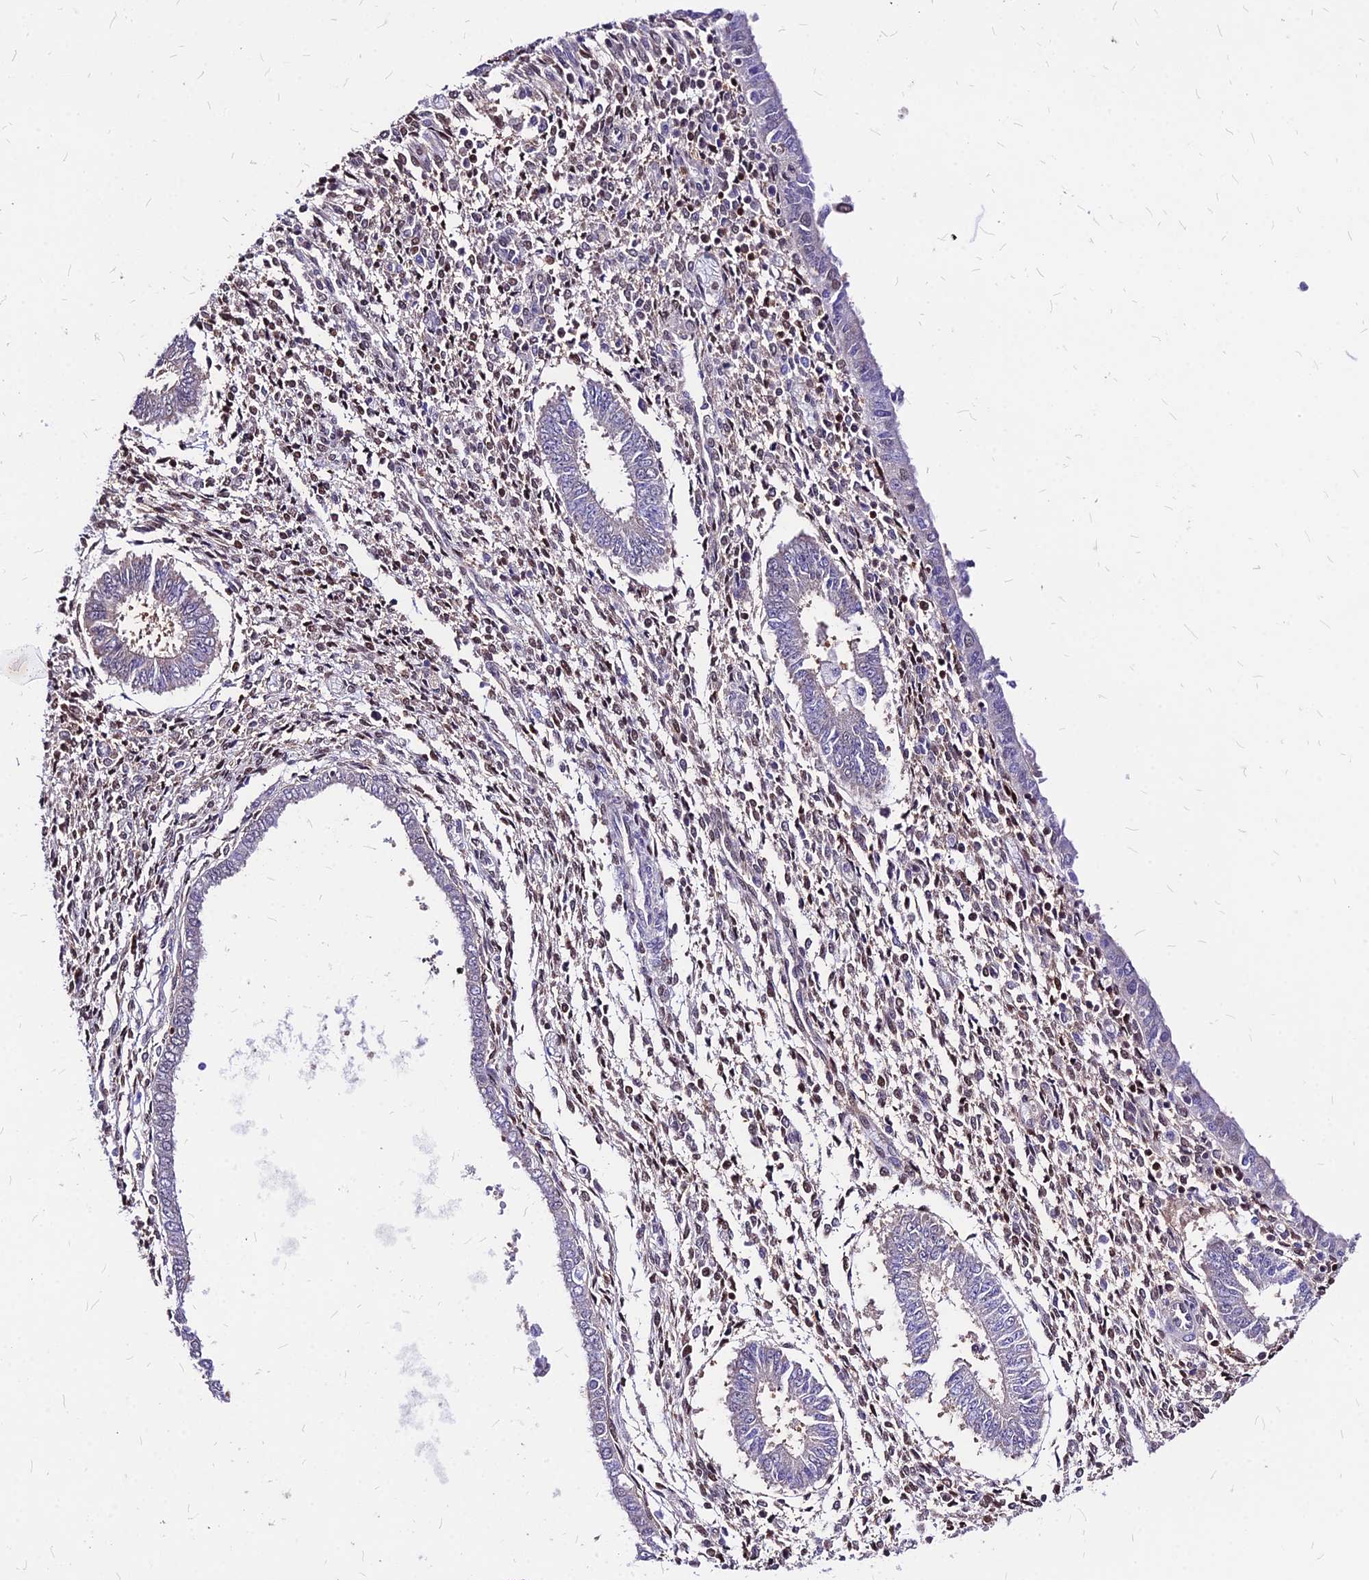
{"staining": {"intensity": "weak", "quantity": "<25%", "location": "nuclear"}, "tissue": "endometrium", "cell_type": "Cells in endometrial stroma", "image_type": "normal", "snomed": [{"axis": "morphology", "description": "Normal tissue, NOS"}, {"axis": "topography", "description": "Endometrium"}], "caption": "The micrograph reveals no significant positivity in cells in endometrial stroma of endometrium.", "gene": "PAXX", "patient": {"sex": "female", "age": 35}}